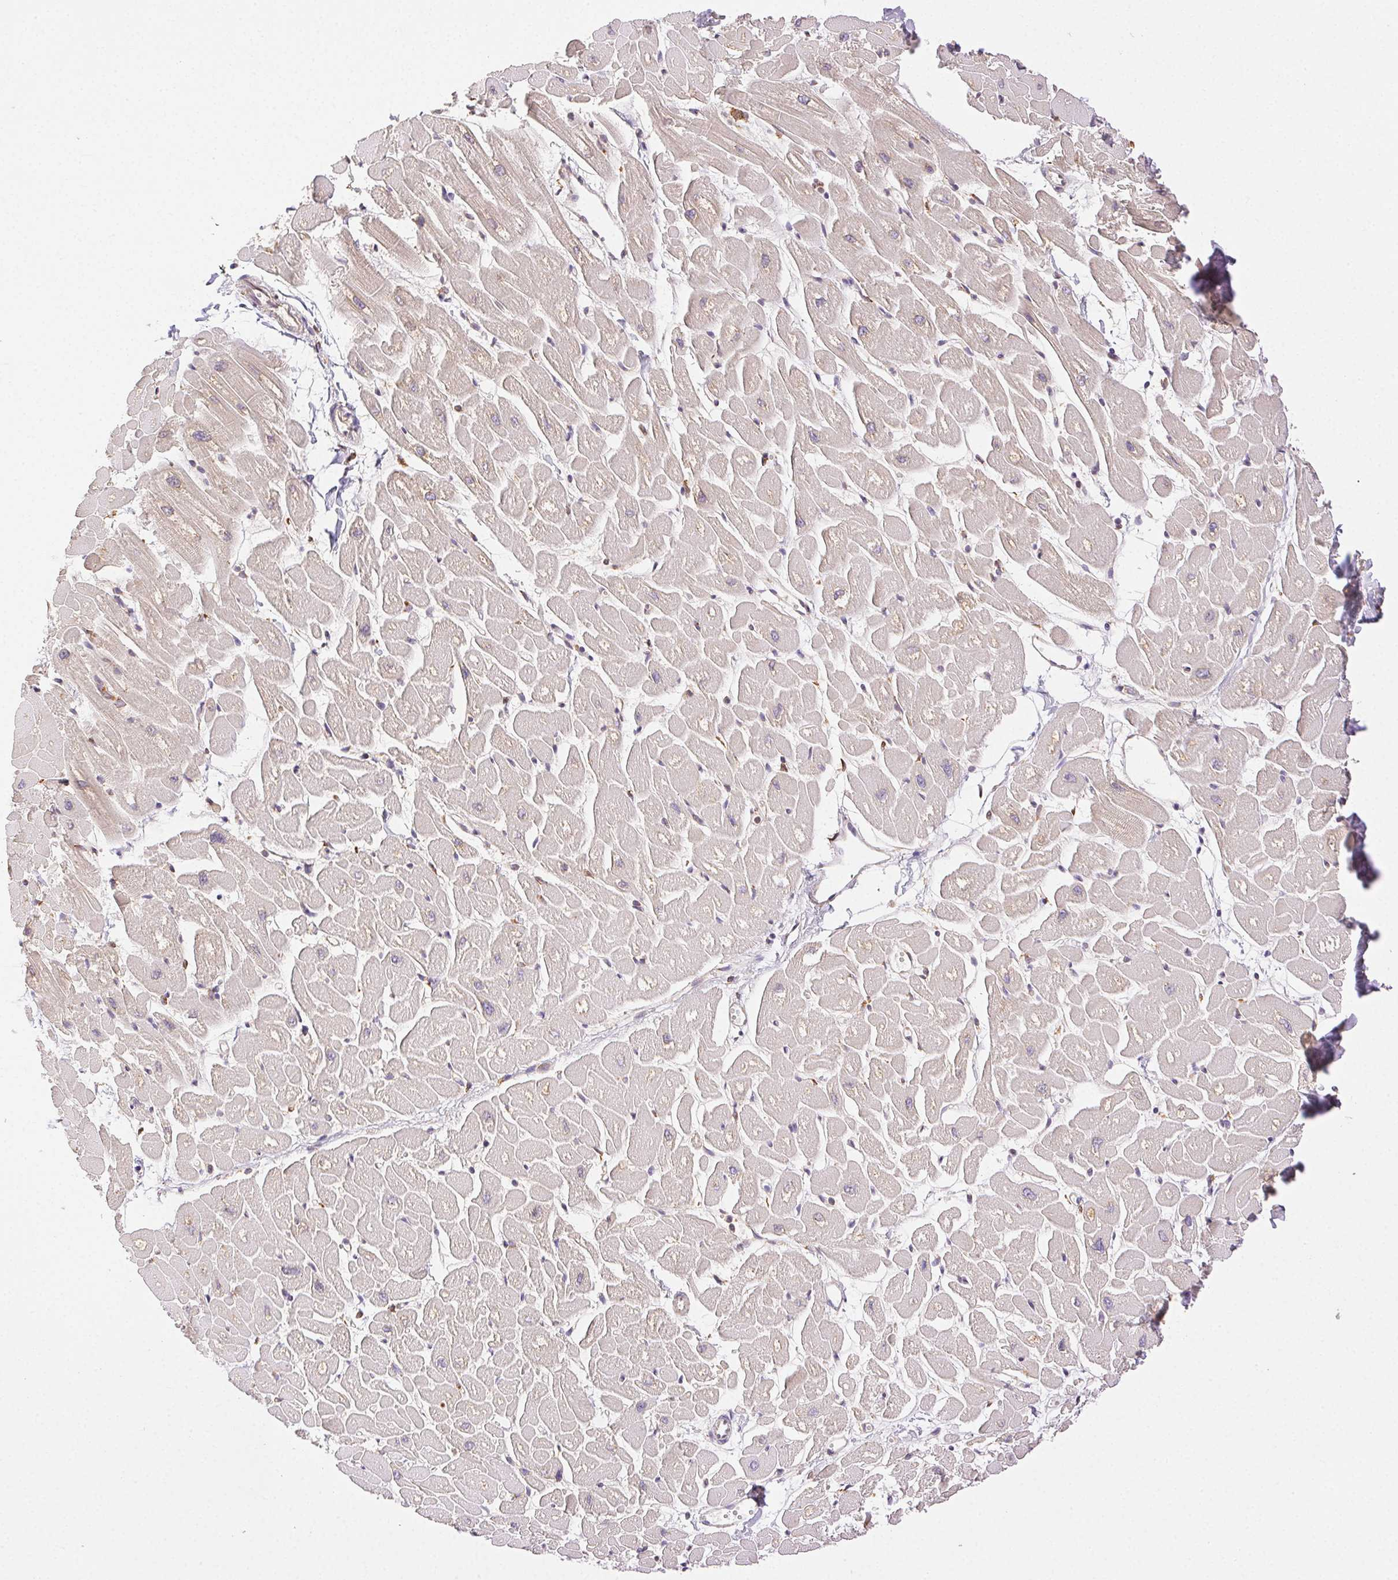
{"staining": {"intensity": "moderate", "quantity": "<25%", "location": "cytoplasmic/membranous"}, "tissue": "heart muscle", "cell_type": "Cardiomyocytes", "image_type": "normal", "snomed": [{"axis": "morphology", "description": "Normal tissue, NOS"}, {"axis": "topography", "description": "Heart"}], "caption": "A brown stain highlights moderate cytoplasmic/membranous positivity of a protein in cardiomyocytes of benign human heart muscle.", "gene": "ENTREP1", "patient": {"sex": "male", "age": 57}}